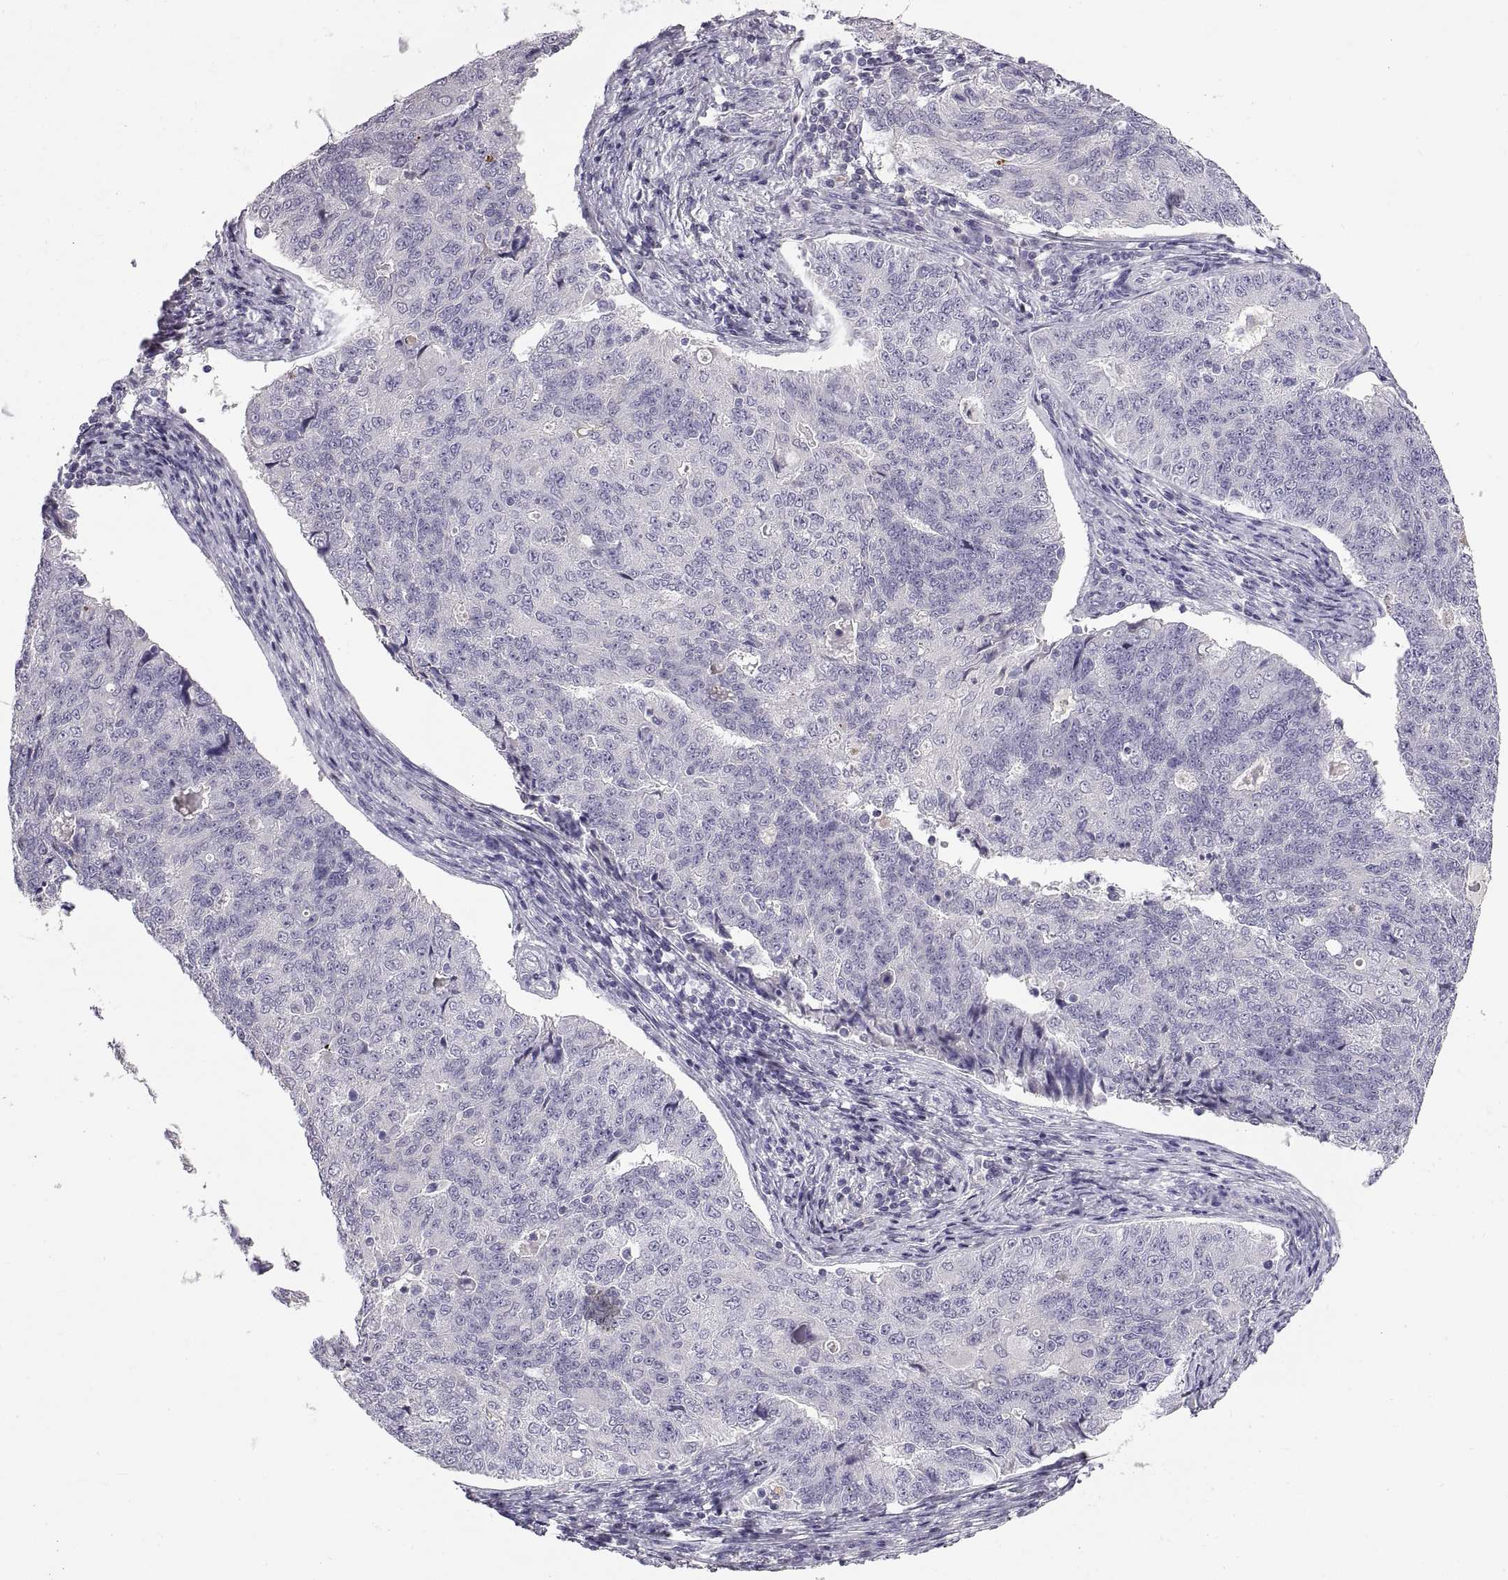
{"staining": {"intensity": "negative", "quantity": "none", "location": "none"}, "tissue": "endometrial cancer", "cell_type": "Tumor cells", "image_type": "cancer", "snomed": [{"axis": "morphology", "description": "Adenocarcinoma, NOS"}, {"axis": "topography", "description": "Endometrium"}], "caption": "This is a photomicrograph of immunohistochemistry (IHC) staining of endometrial cancer, which shows no positivity in tumor cells.", "gene": "ADAM32", "patient": {"sex": "female", "age": 43}}